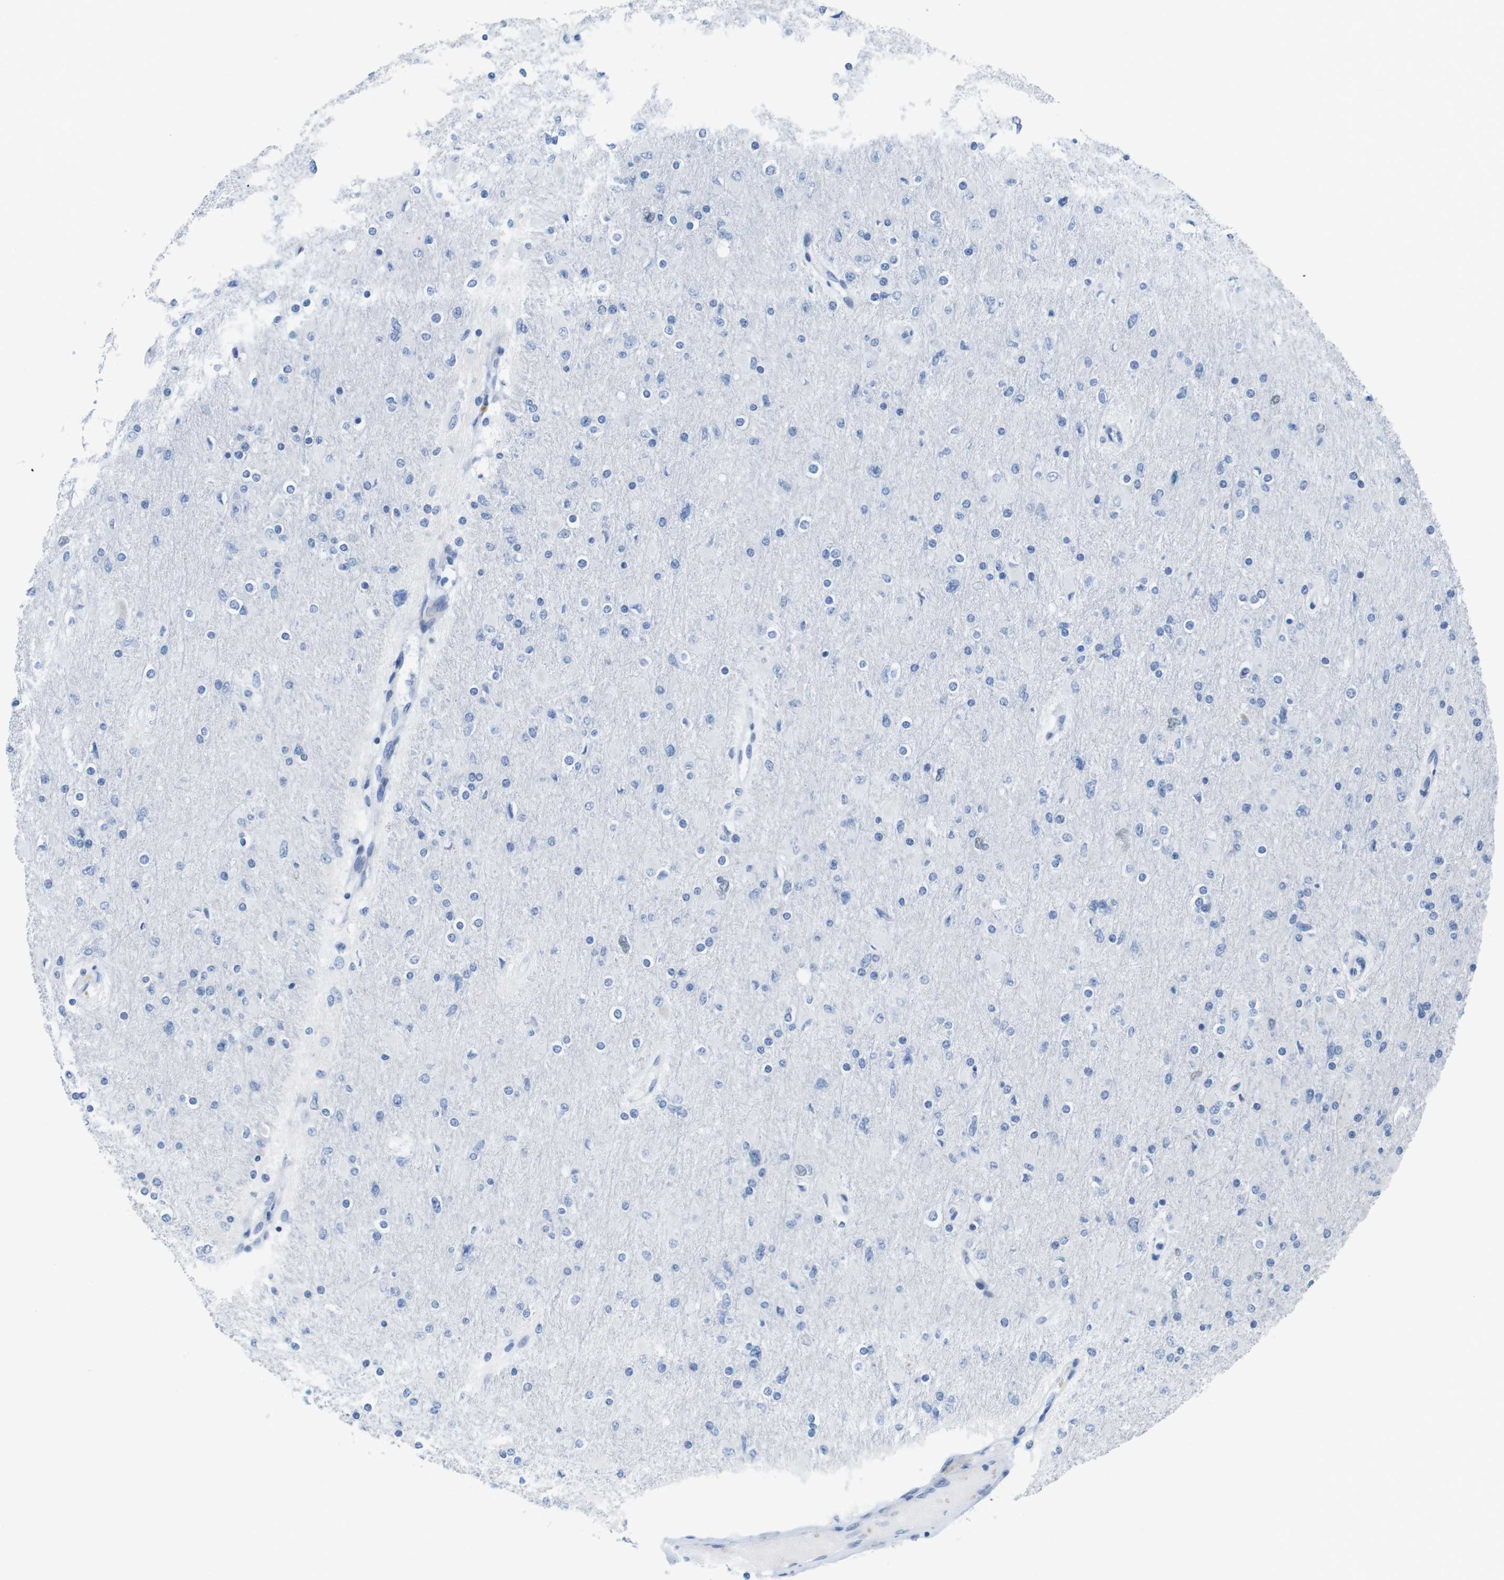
{"staining": {"intensity": "negative", "quantity": "none", "location": "none"}, "tissue": "glioma", "cell_type": "Tumor cells", "image_type": "cancer", "snomed": [{"axis": "morphology", "description": "Glioma, malignant, High grade"}, {"axis": "topography", "description": "Cerebral cortex"}], "caption": "High power microscopy photomicrograph of an IHC micrograph of malignant glioma (high-grade), revealing no significant positivity in tumor cells.", "gene": "CHAF1A", "patient": {"sex": "female", "age": 36}}